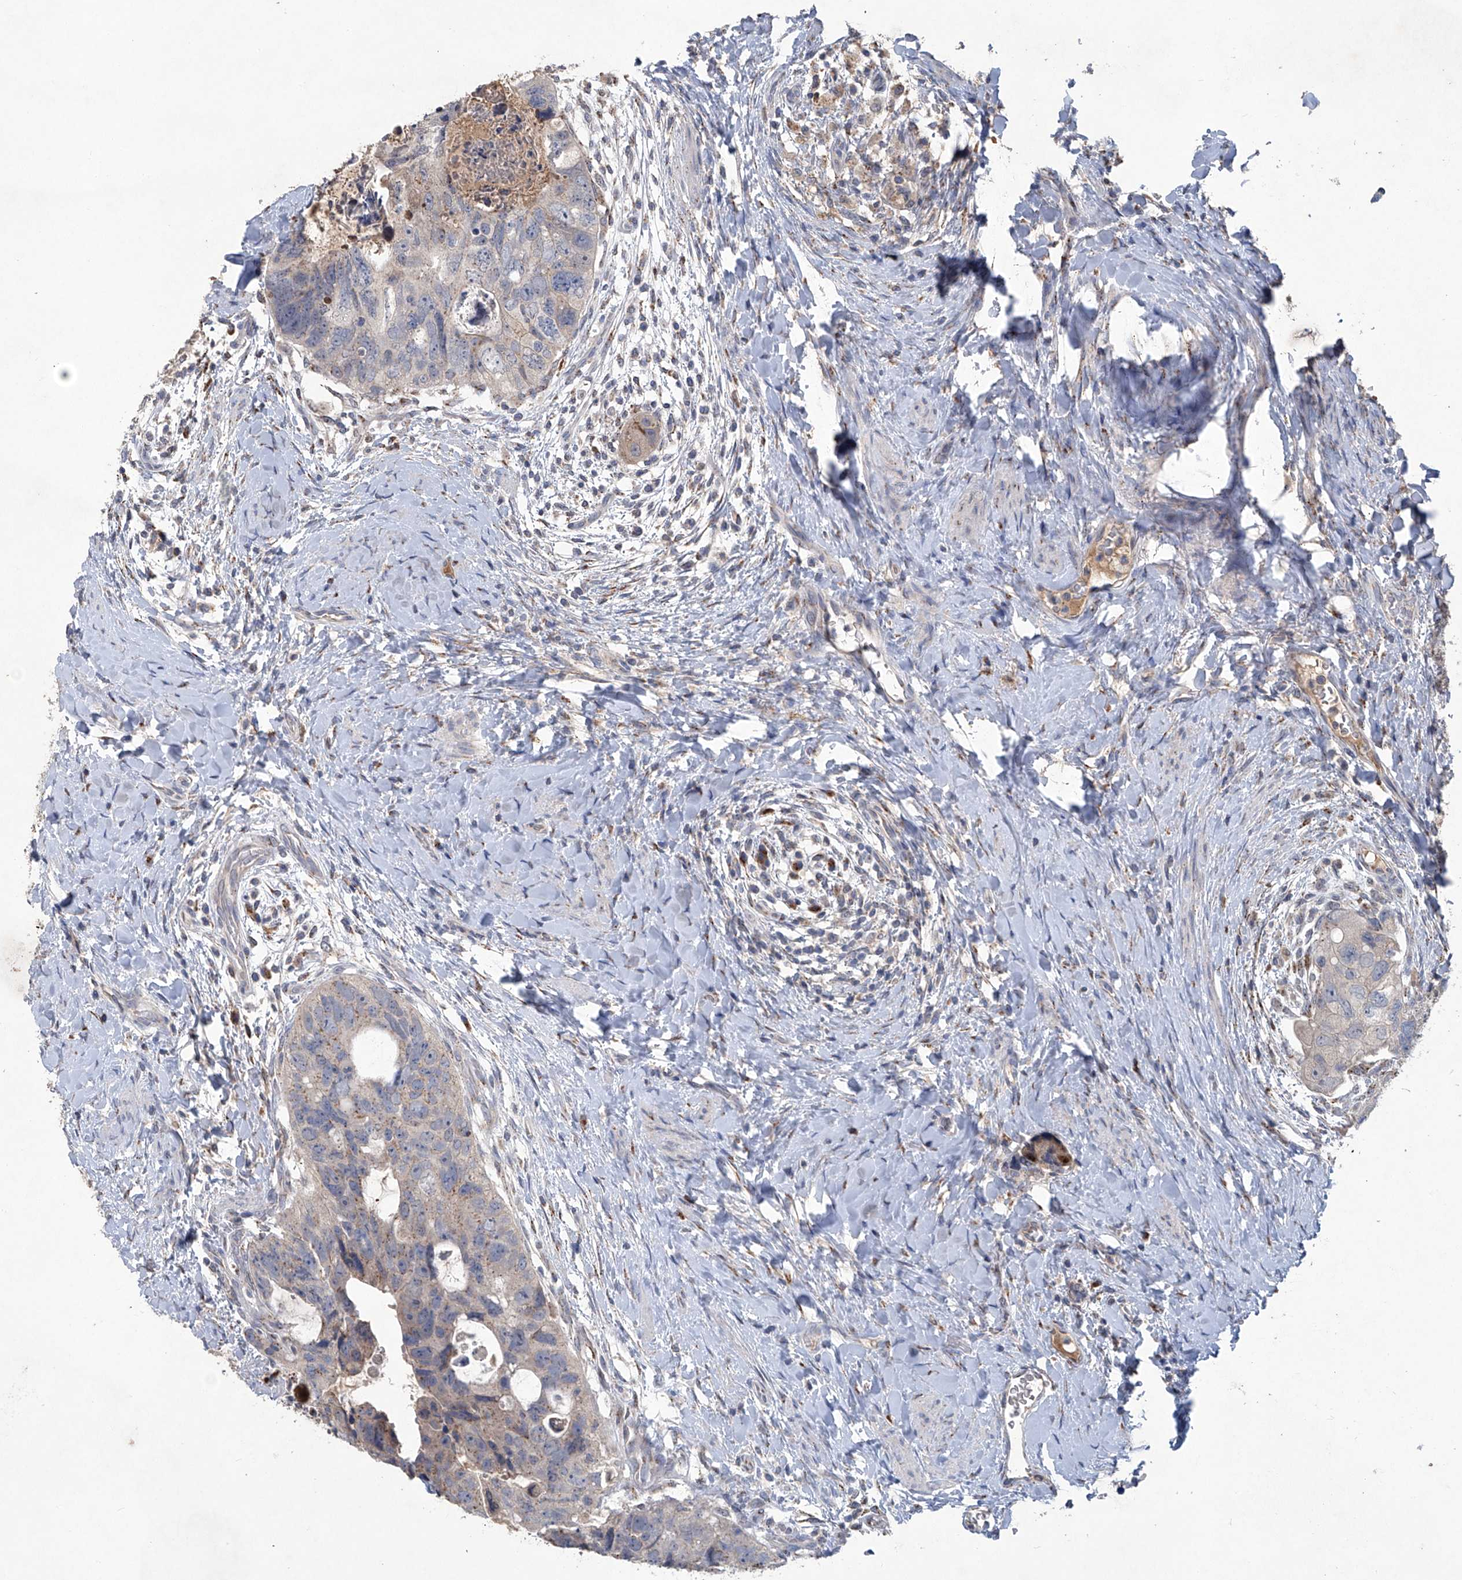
{"staining": {"intensity": "weak", "quantity": "<25%", "location": "cytoplasmic/membranous"}, "tissue": "colorectal cancer", "cell_type": "Tumor cells", "image_type": "cancer", "snomed": [{"axis": "morphology", "description": "Adenocarcinoma, NOS"}, {"axis": "topography", "description": "Rectum"}], "caption": "Immunohistochemical staining of colorectal cancer displays no significant staining in tumor cells.", "gene": "PCSK5", "patient": {"sex": "male", "age": 59}}